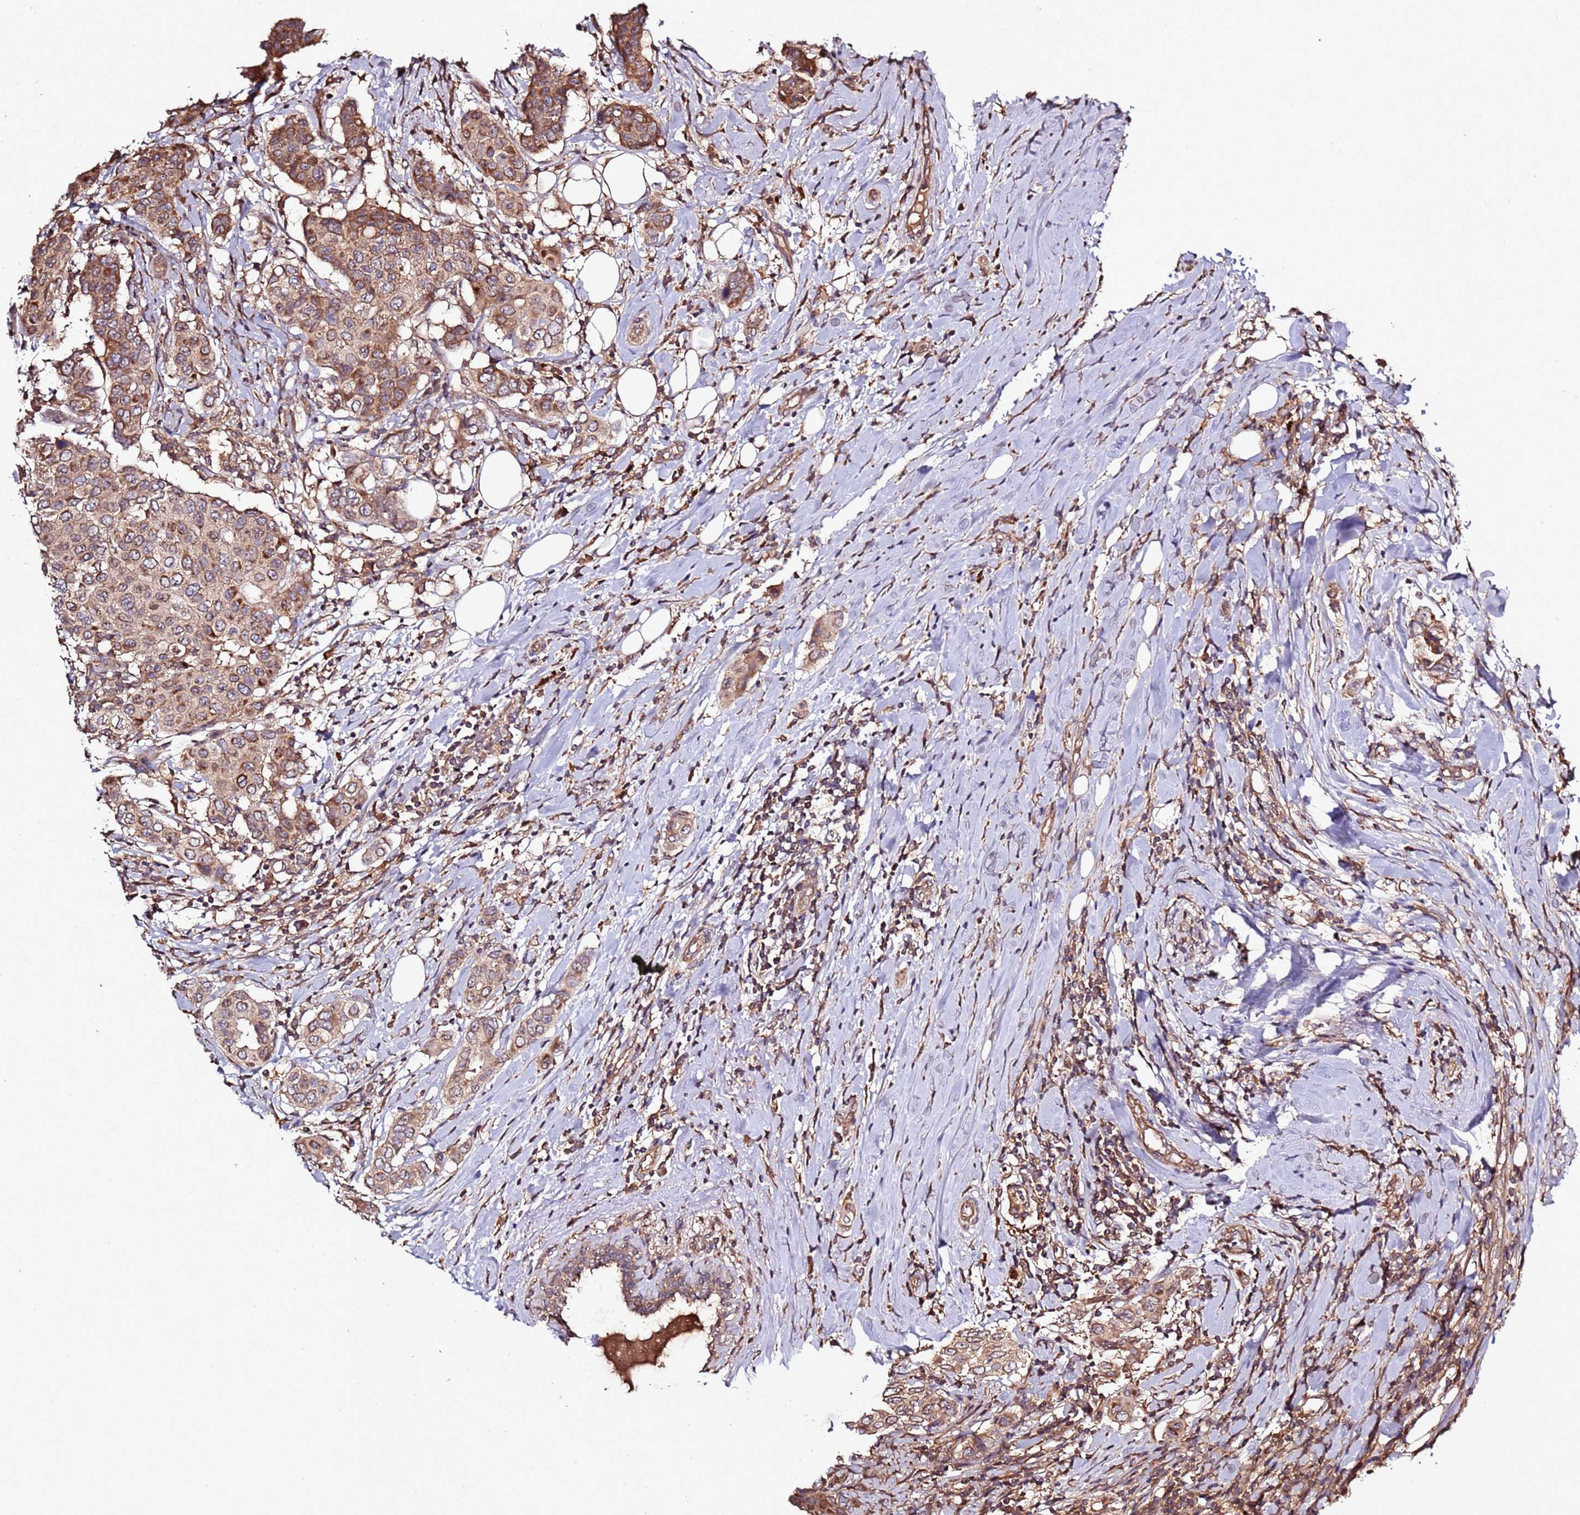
{"staining": {"intensity": "moderate", "quantity": ">75%", "location": "cytoplasmic/membranous"}, "tissue": "breast cancer", "cell_type": "Tumor cells", "image_type": "cancer", "snomed": [{"axis": "morphology", "description": "Lobular carcinoma"}, {"axis": "topography", "description": "Breast"}], "caption": "Immunohistochemistry (DAB) staining of human breast cancer demonstrates moderate cytoplasmic/membranous protein positivity in approximately >75% of tumor cells.", "gene": "RPS15A", "patient": {"sex": "female", "age": 51}}